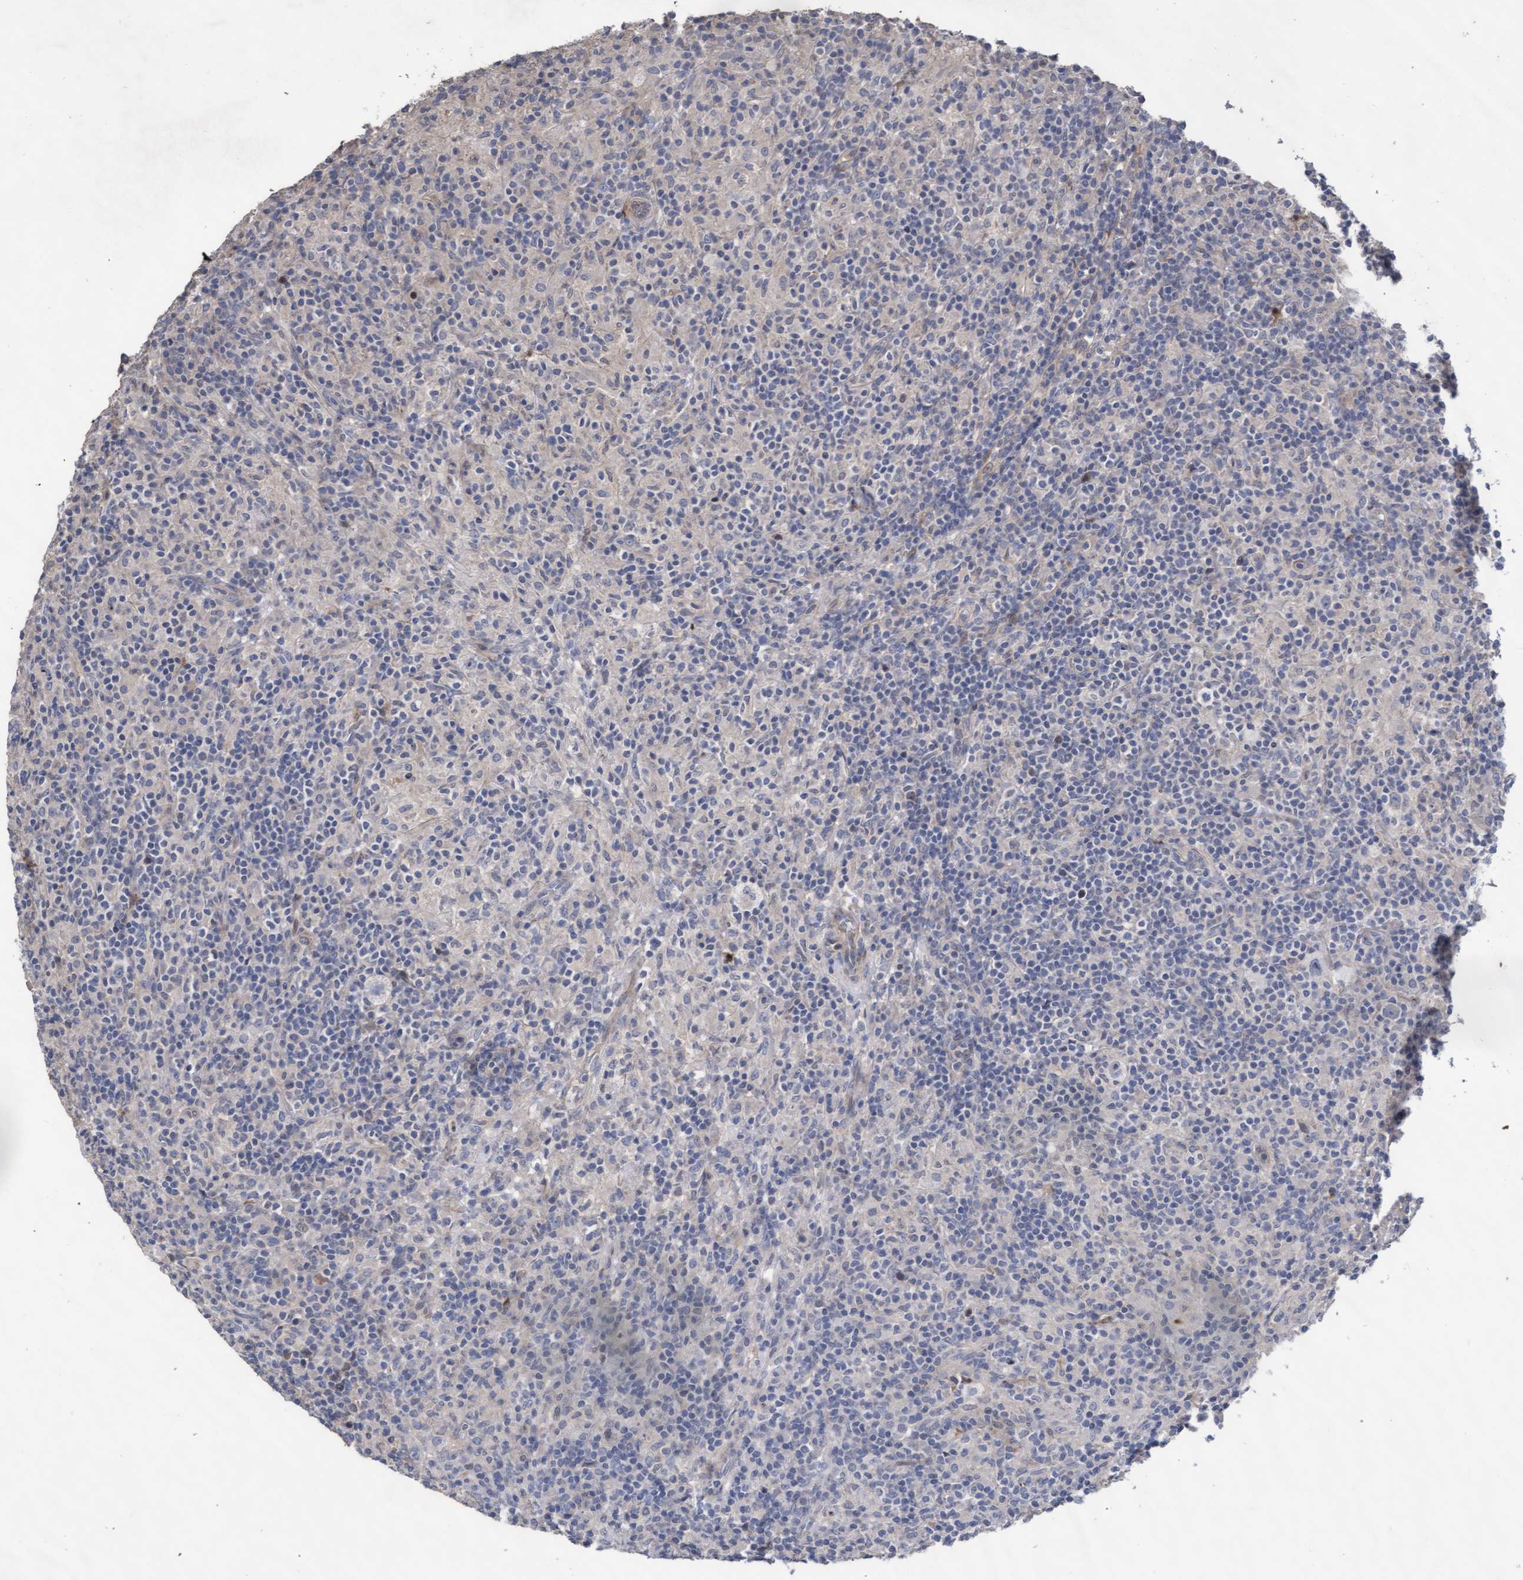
{"staining": {"intensity": "negative", "quantity": "none", "location": "none"}, "tissue": "lymphoma", "cell_type": "Tumor cells", "image_type": "cancer", "snomed": [{"axis": "morphology", "description": "Hodgkin's disease, NOS"}, {"axis": "topography", "description": "Lymph node"}], "caption": "Immunohistochemistry histopathology image of neoplastic tissue: human lymphoma stained with DAB exhibits no significant protein staining in tumor cells.", "gene": "KRT24", "patient": {"sex": "male", "age": 70}}